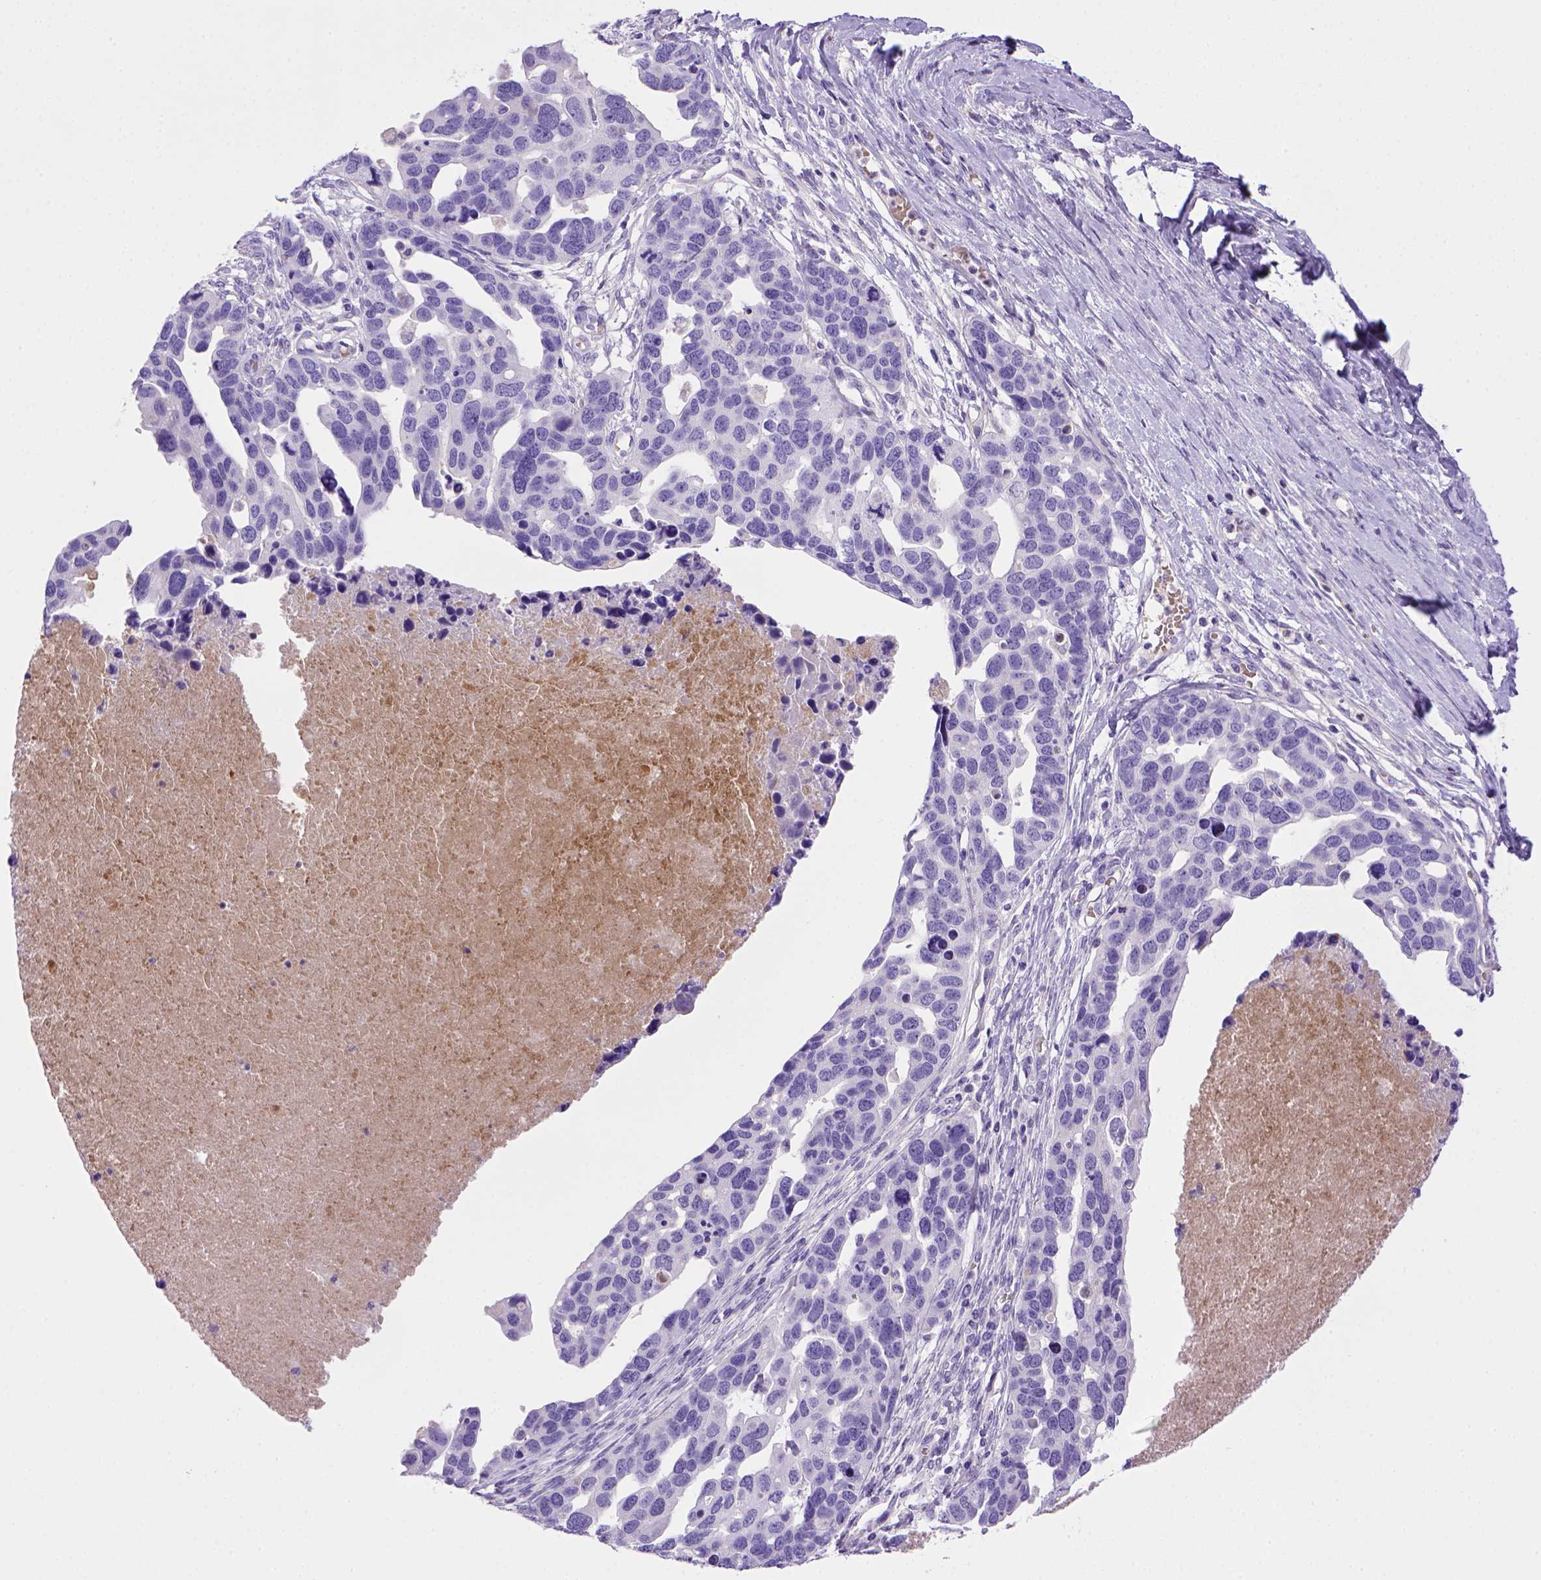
{"staining": {"intensity": "negative", "quantity": "none", "location": "none"}, "tissue": "ovarian cancer", "cell_type": "Tumor cells", "image_type": "cancer", "snomed": [{"axis": "morphology", "description": "Cystadenocarcinoma, serous, NOS"}, {"axis": "topography", "description": "Ovary"}], "caption": "Tumor cells show no significant protein positivity in serous cystadenocarcinoma (ovarian).", "gene": "BAAT", "patient": {"sex": "female", "age": 54}}